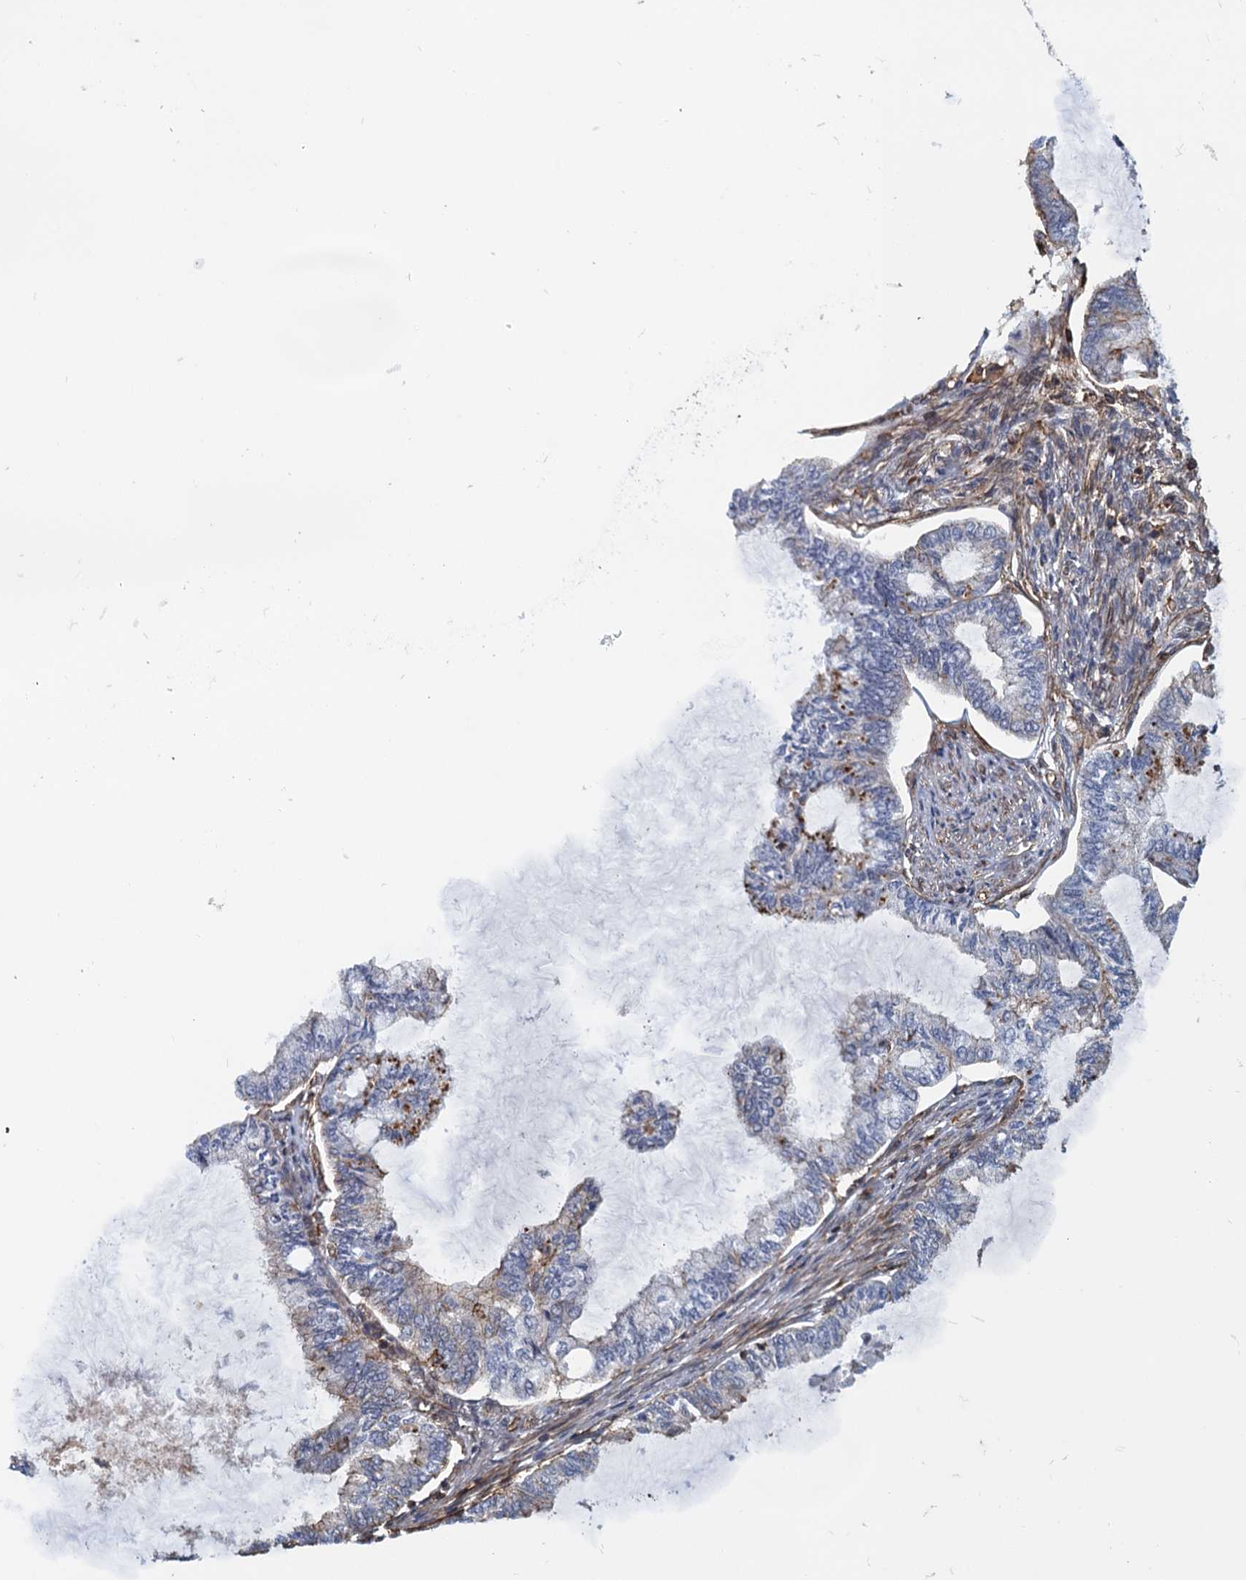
{"staining": {"intensity": "weak", "quantity": "<25%", "location": "cytoplasmic/membranous"}, "tissue": "endometrial cancer", "cell_type": "Tumor cells", "image_type": "cancer", "snomed": [{"axis": "morphology", "description": "Adenocarcinoma, NOS"}, {"axis": "topography", "description": "Endometrium"}], "caption": "There is no significant staining in tumor cells of adenocarcinoma (endometrial).", "gene": "PROSER2", "patient": {"sex": "female", "age": 86}}